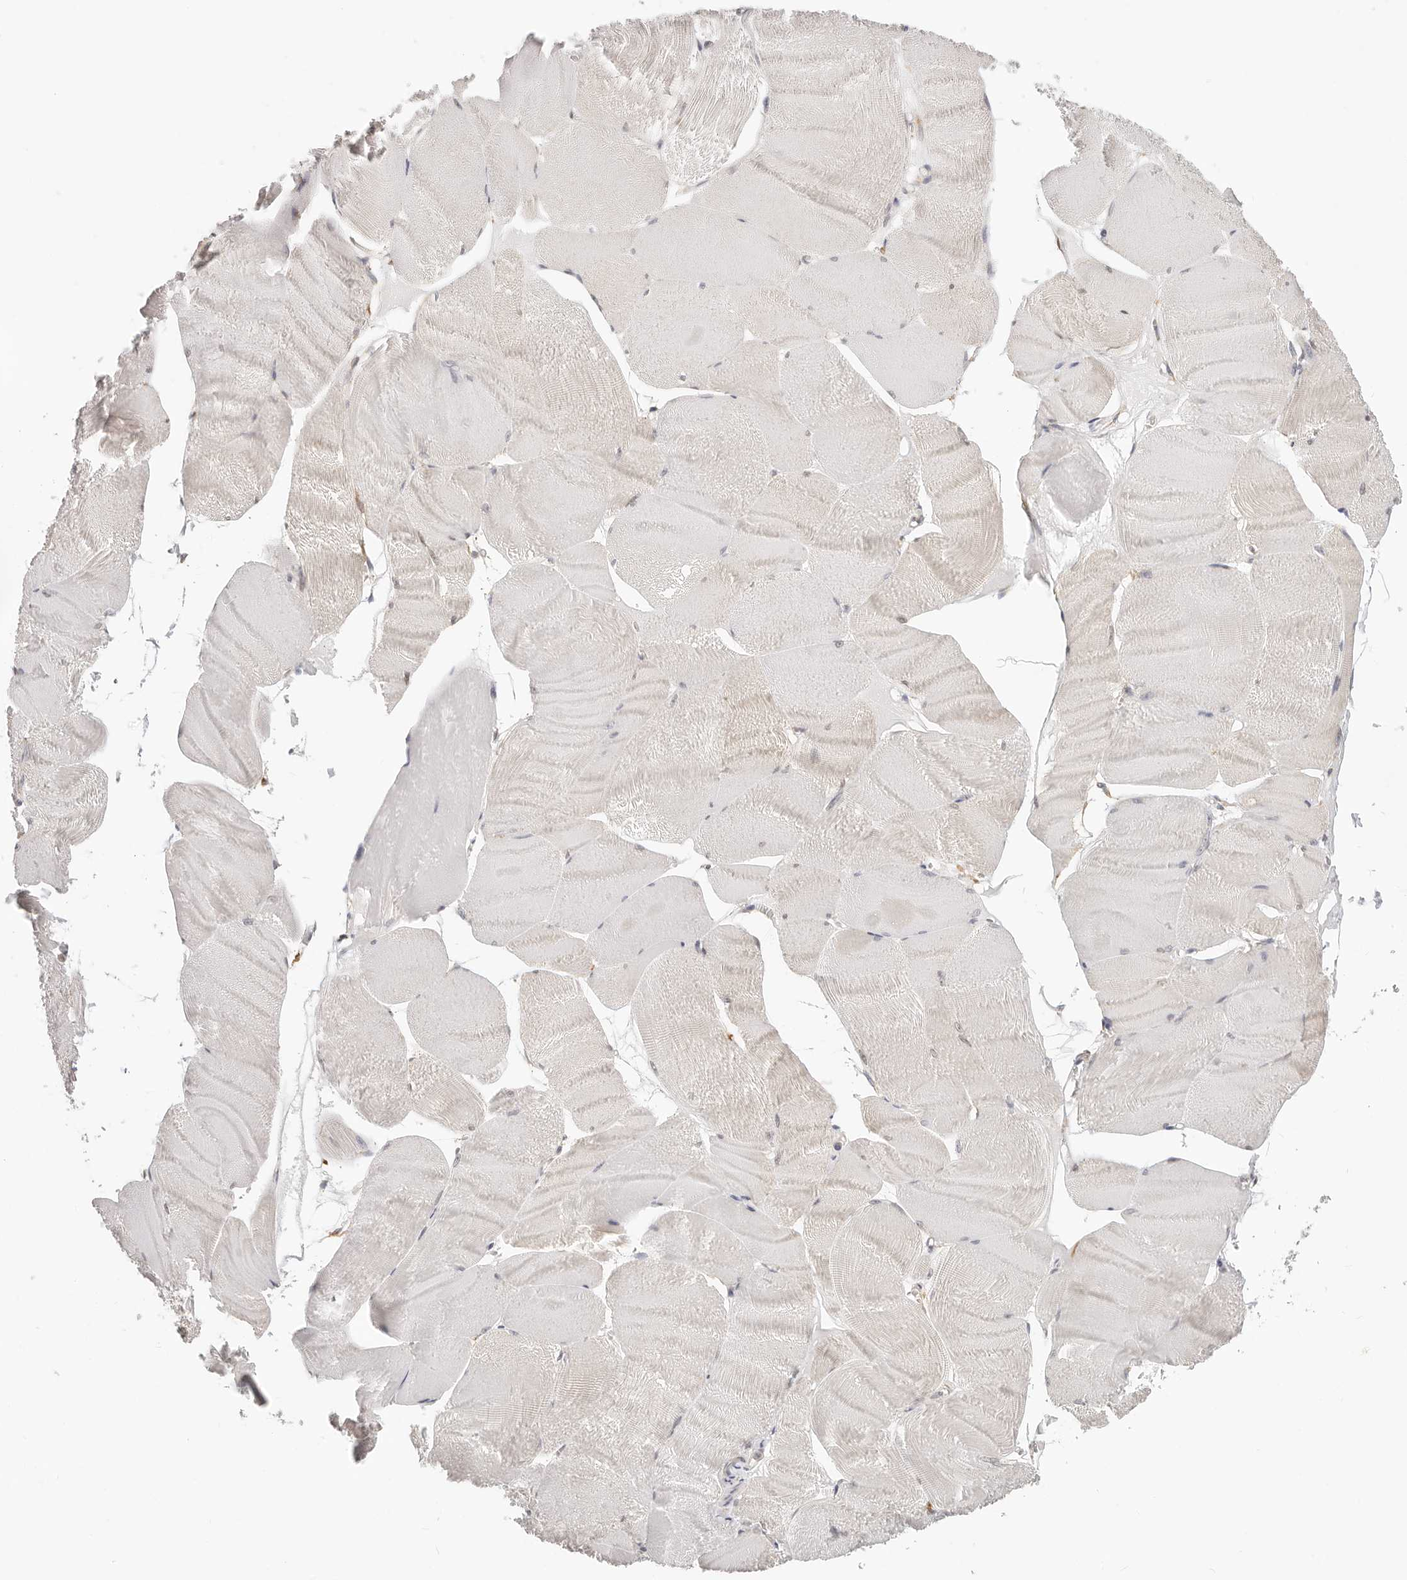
{"staining": {"intensity": "negative", "quantity": "none", "location": "none"}, "tissue": "skeletal muscle", "cell_type": "Myocytes", "image_type": "normal", "snomed": [{"axis": "morphology", "description": "Normal tissue, NOS"}, {"axis": "morphology", "description": "Basal cell carcinoma"}, {"axis": "topography", "description": "Skeletal muscle"}], "caption": "Myocytes are negative for brown protein staining in benign skeletal muscle. Nuclei are stained in blue.", "gene": "AFDN", "patient": {"sex": "female", "age": 64}}